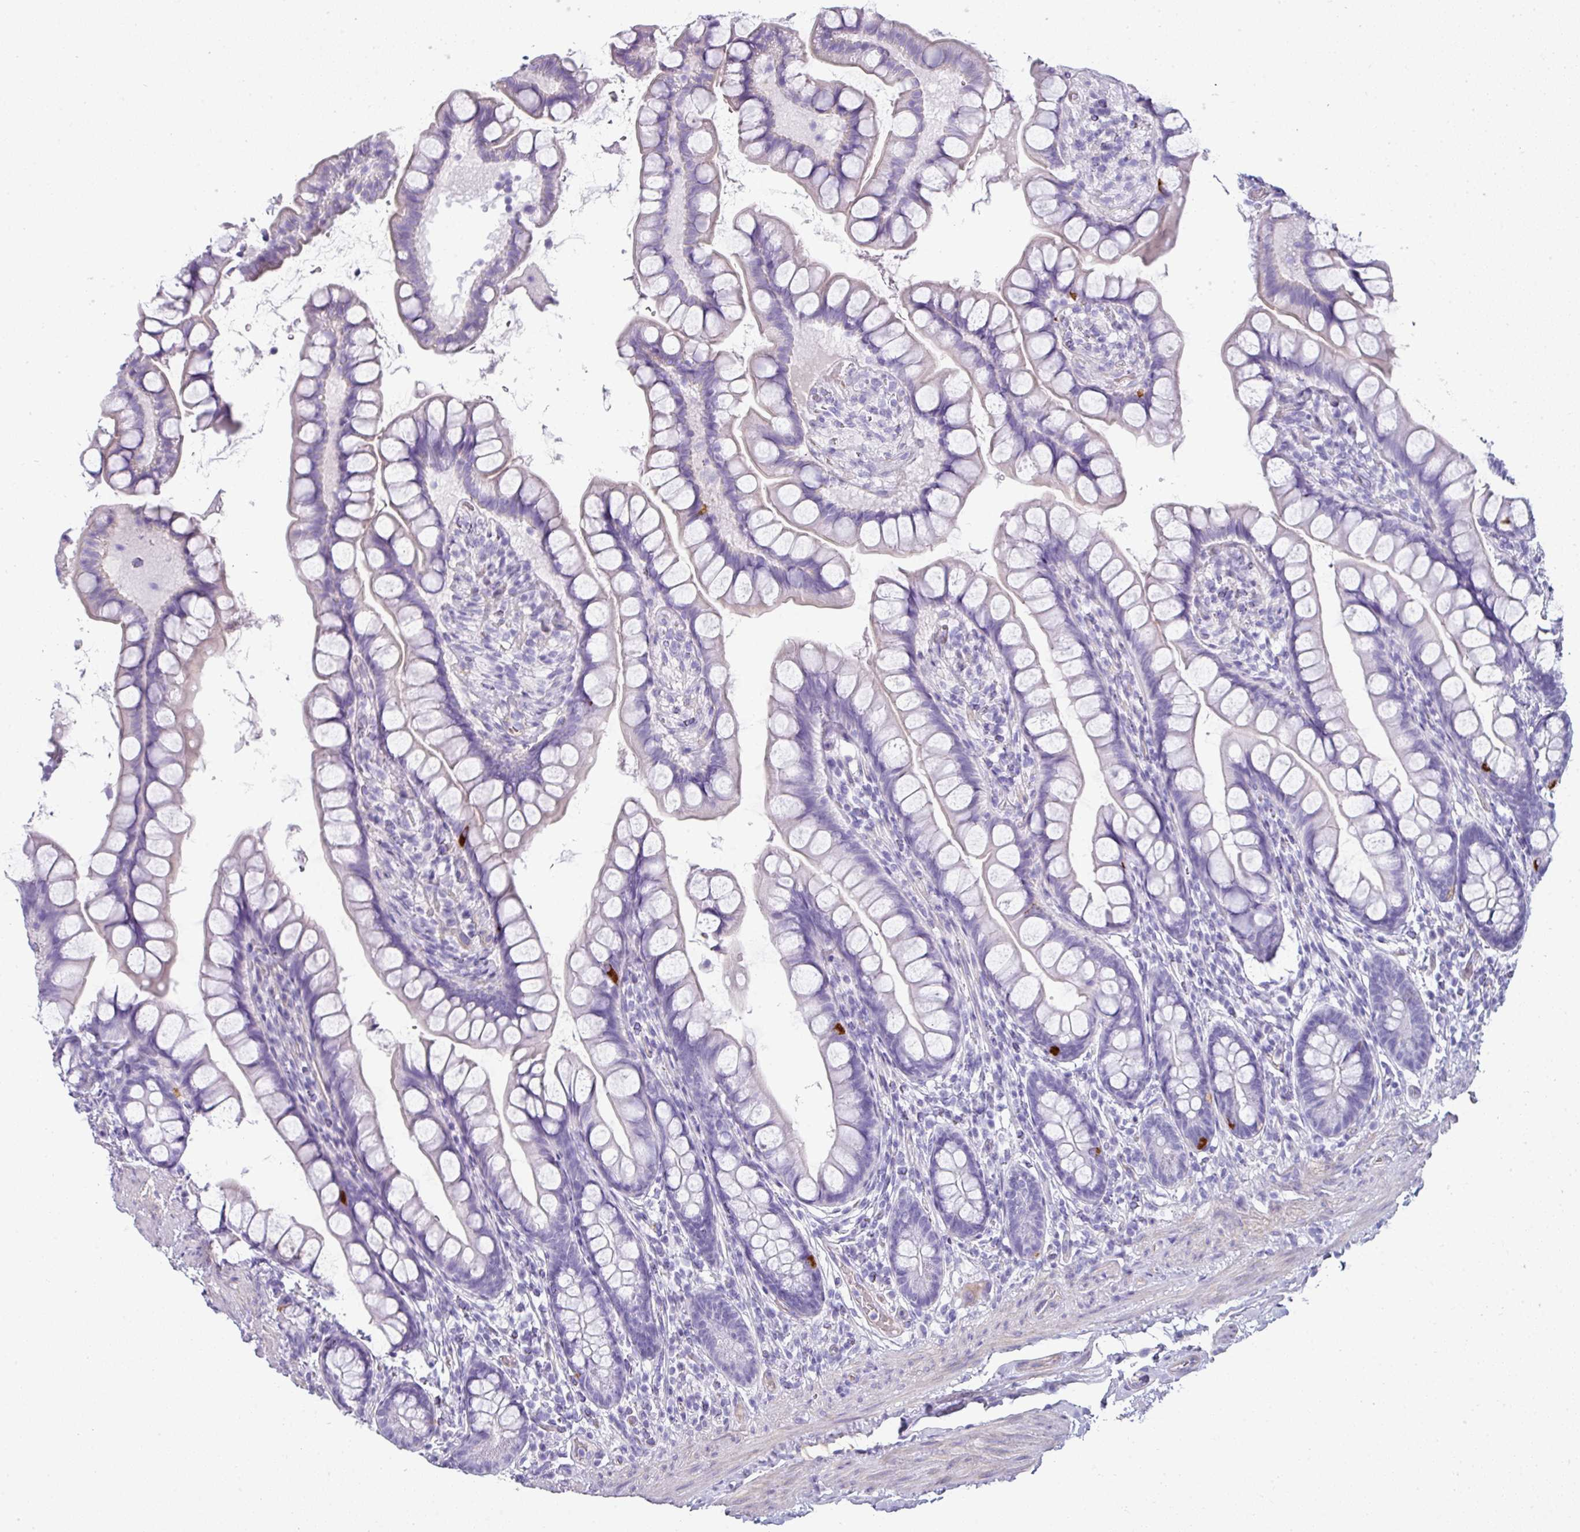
{"staining": {"intensity": "strong", "quantity": "<25%", "location": "cytoplasmic/membranous"}, "tissue": "small intestine", "cell_type": "Glandular cells", "image_type": "normal", "snomed": [{"axis": "morphology", "description": "Normal tissue, NOS"}, {"axis": "topography", "description": "Small intestine"}], "caption": "Immunohistochemical staining of normal human small intestine exhibits strong cytoplasmic/membranous protein expression in approximately <25% of glandular cells. (Brightfield microscopy of DAB IHC at high magnification).", "gene": "VCX2", "patient": {"sex": "male", "age": 70}}